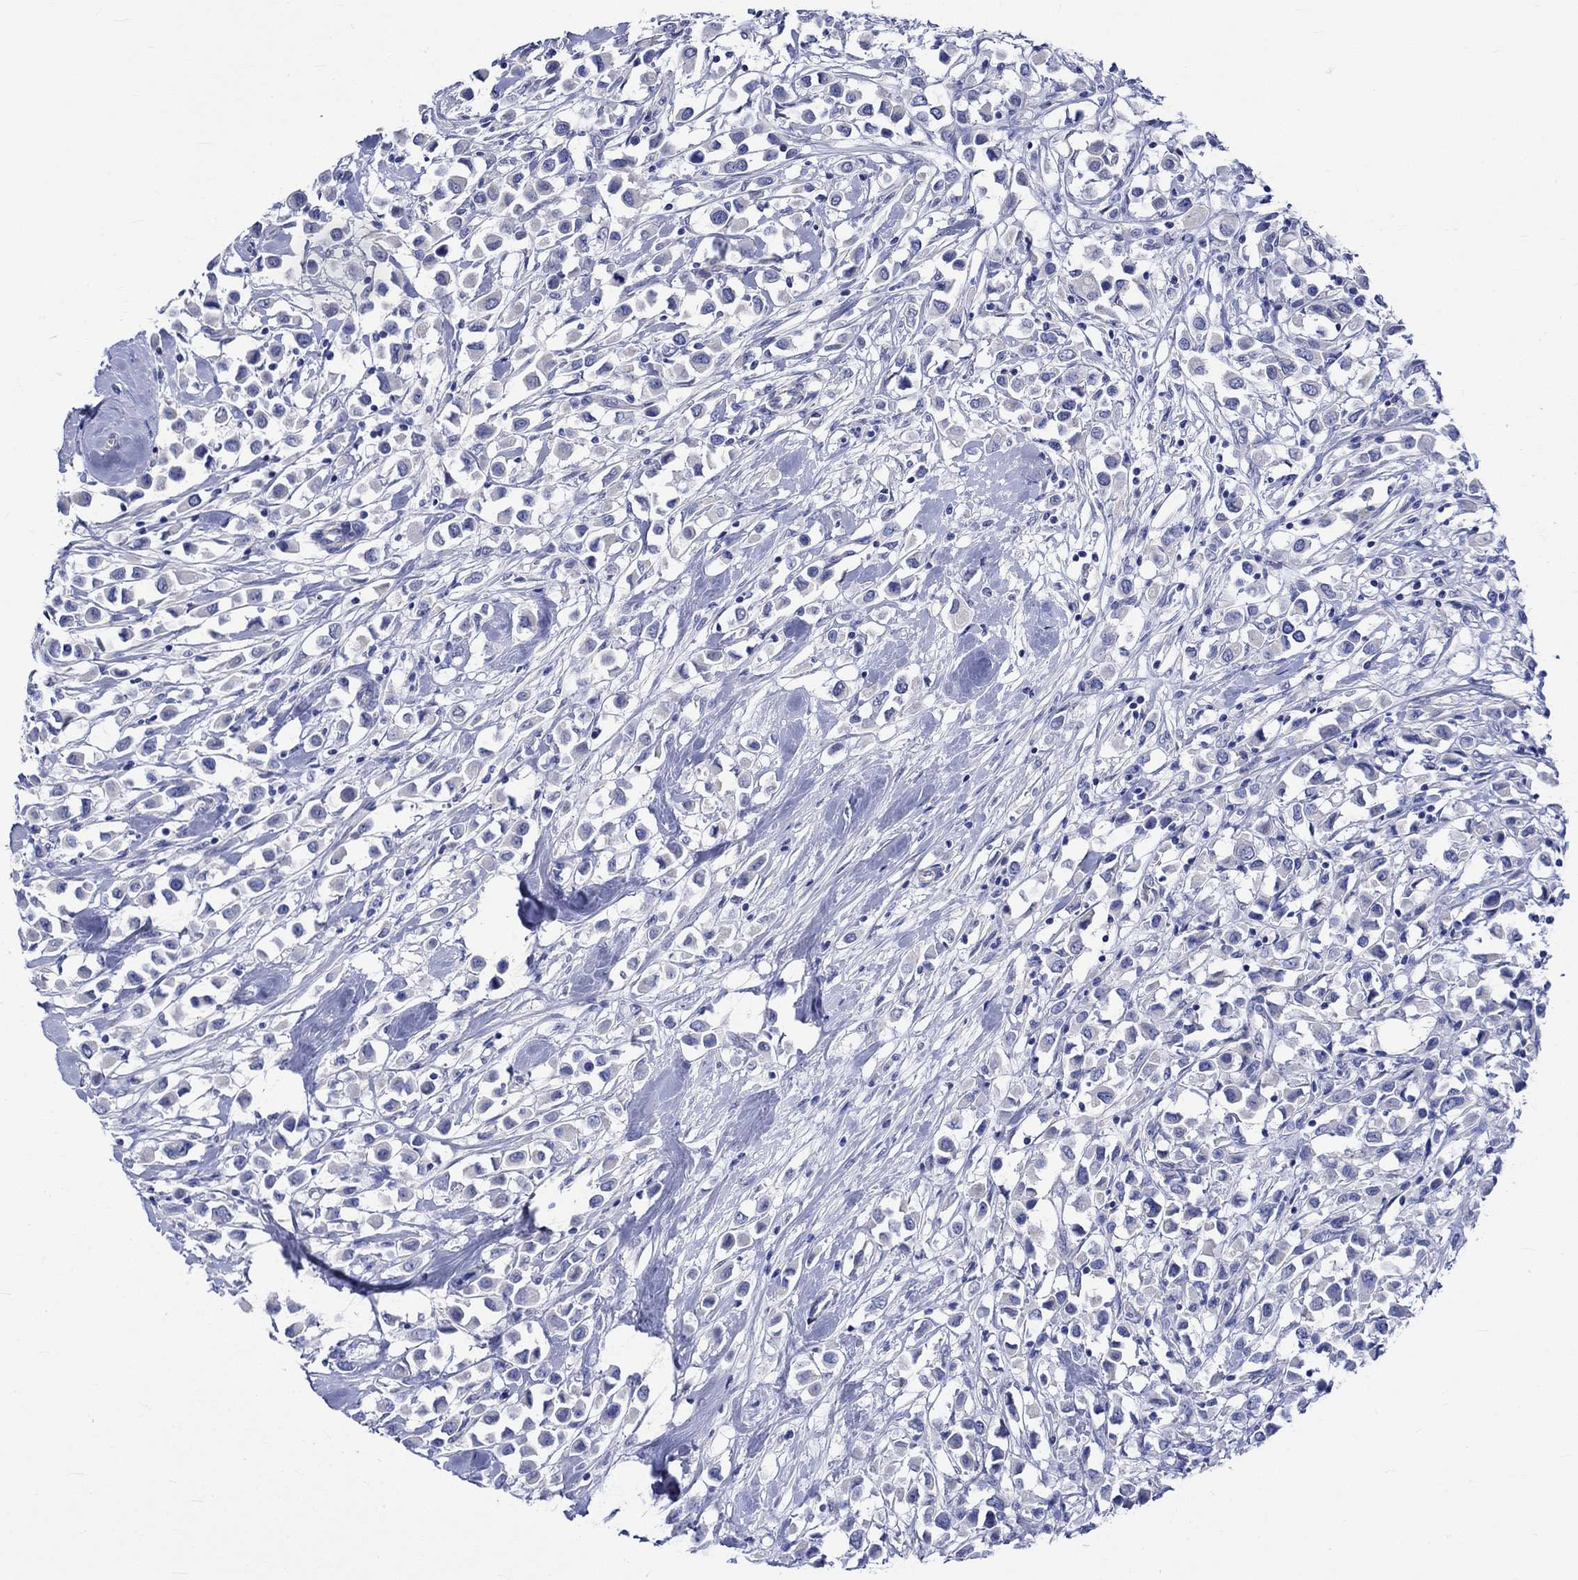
{"staining": {"intensity": "negative", "quantity": "none", "location": "none"}, "tissue": "breast cancer", "cell_type": "Tumor cells", "image_type": "cancer", "snomed": [{"axis": "morphology", "description": "Duct carcinoma"}, {"axis": "topography", "description": "Breast"}], "caption": "Immunohistochemistry micrograph of neoplastic tissue: intraductal carcinoma (breast) stained with DAB (3,3'-diaminobenzidine) demonstrates no significant protein expression in tumor cells.", "gene": "HARBI1", "patient": {"sex": "female", "age": 61}}